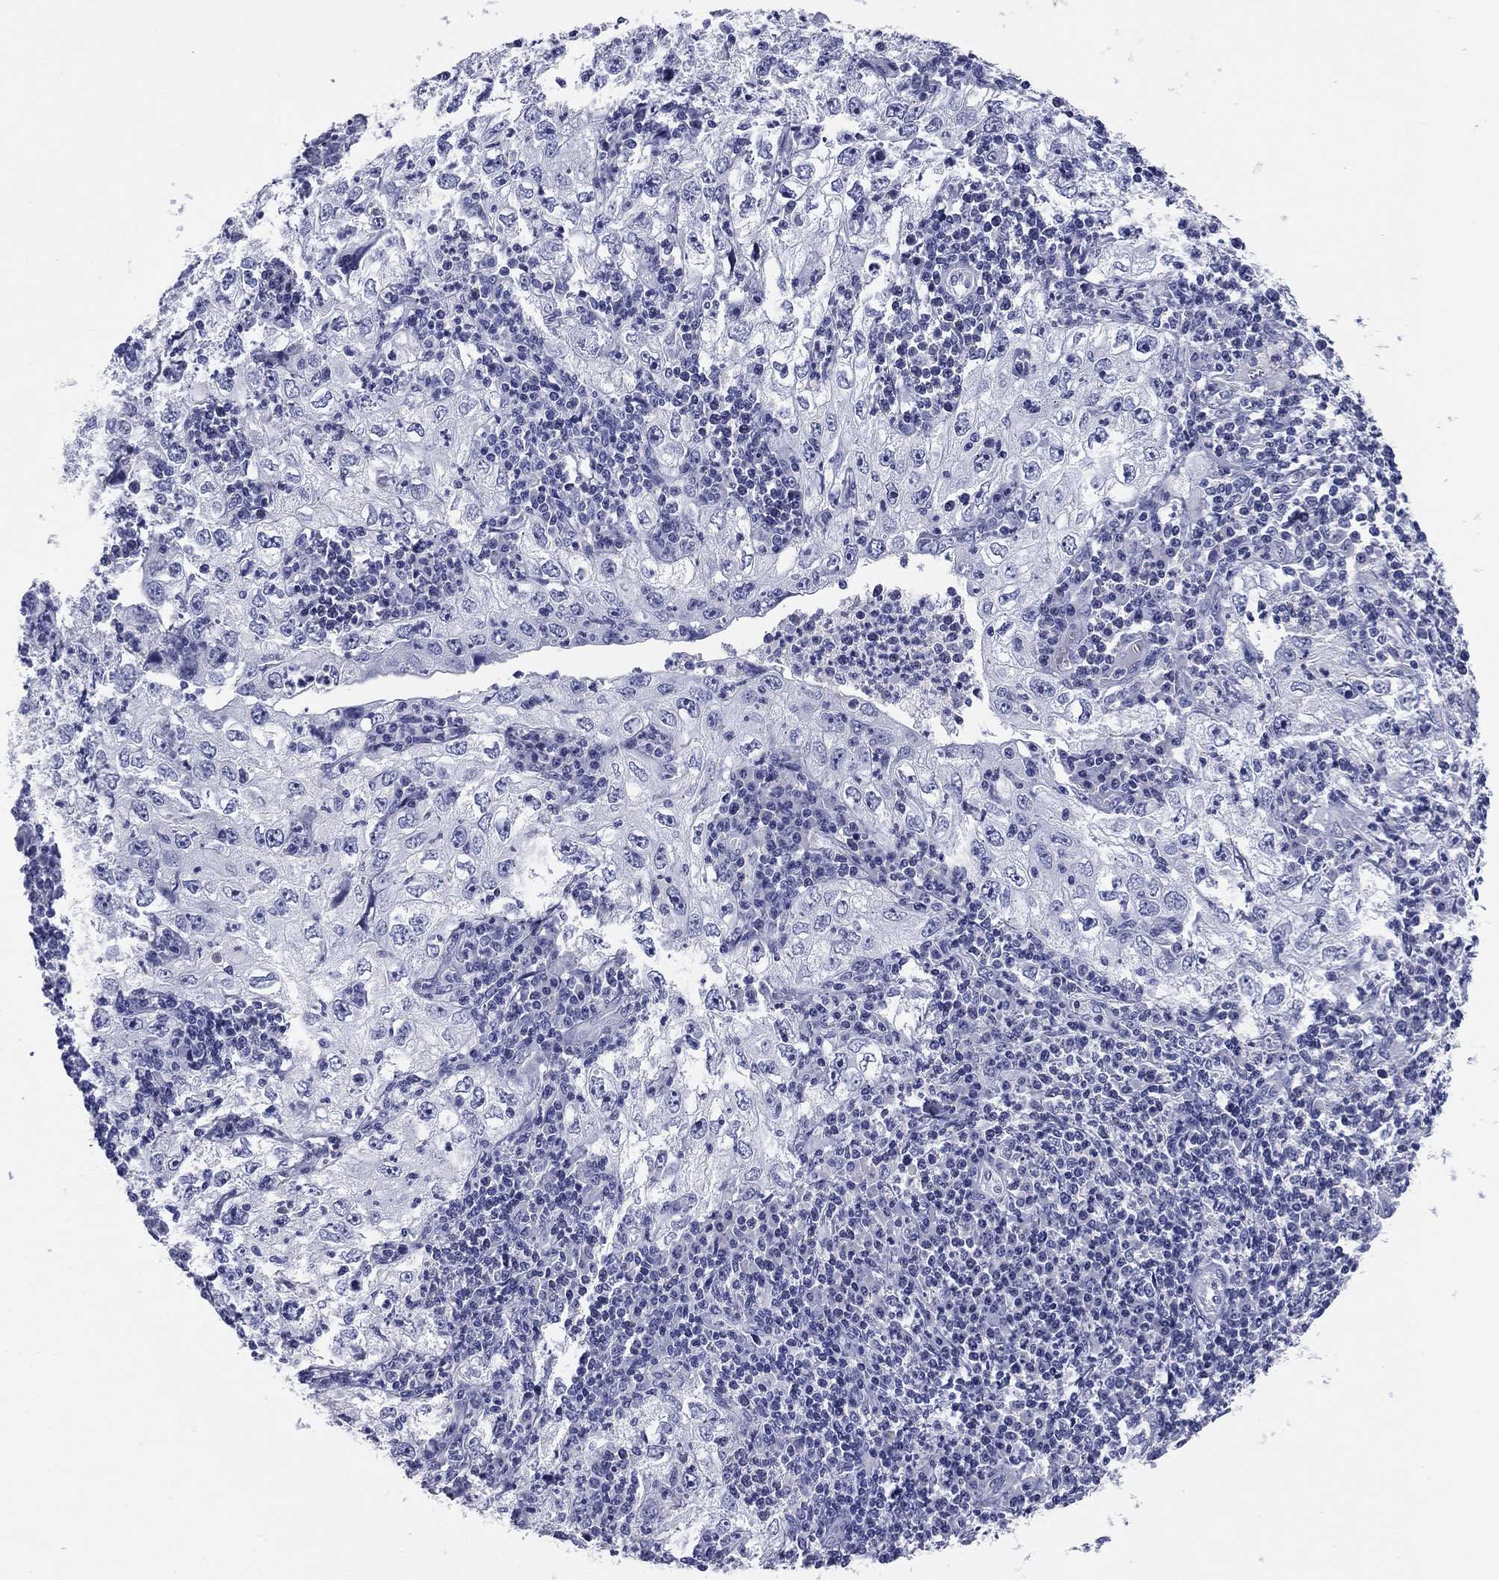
{"staining": {"intensity": "negative", "quantity": "none", "location": "none"}, "tissue": "cervical cancer", "cell_type": "Tumor cells", "image_type": "cancer", "snomed": [{"axis": "morphology", "description": "Squamous cell carcinoma, NOS"}, {"axis": "topography", "description": "Cervix"}], "caption": "An immunohistochemistry (IHC) image of cervical cancer (squamous cell carcinoma) is shown. There is no staining in tumor cells of cervical cancer (squamous cell carcinoma).", "gene": "KCNH1", "patient": {"sex": "female", "age": 24}}